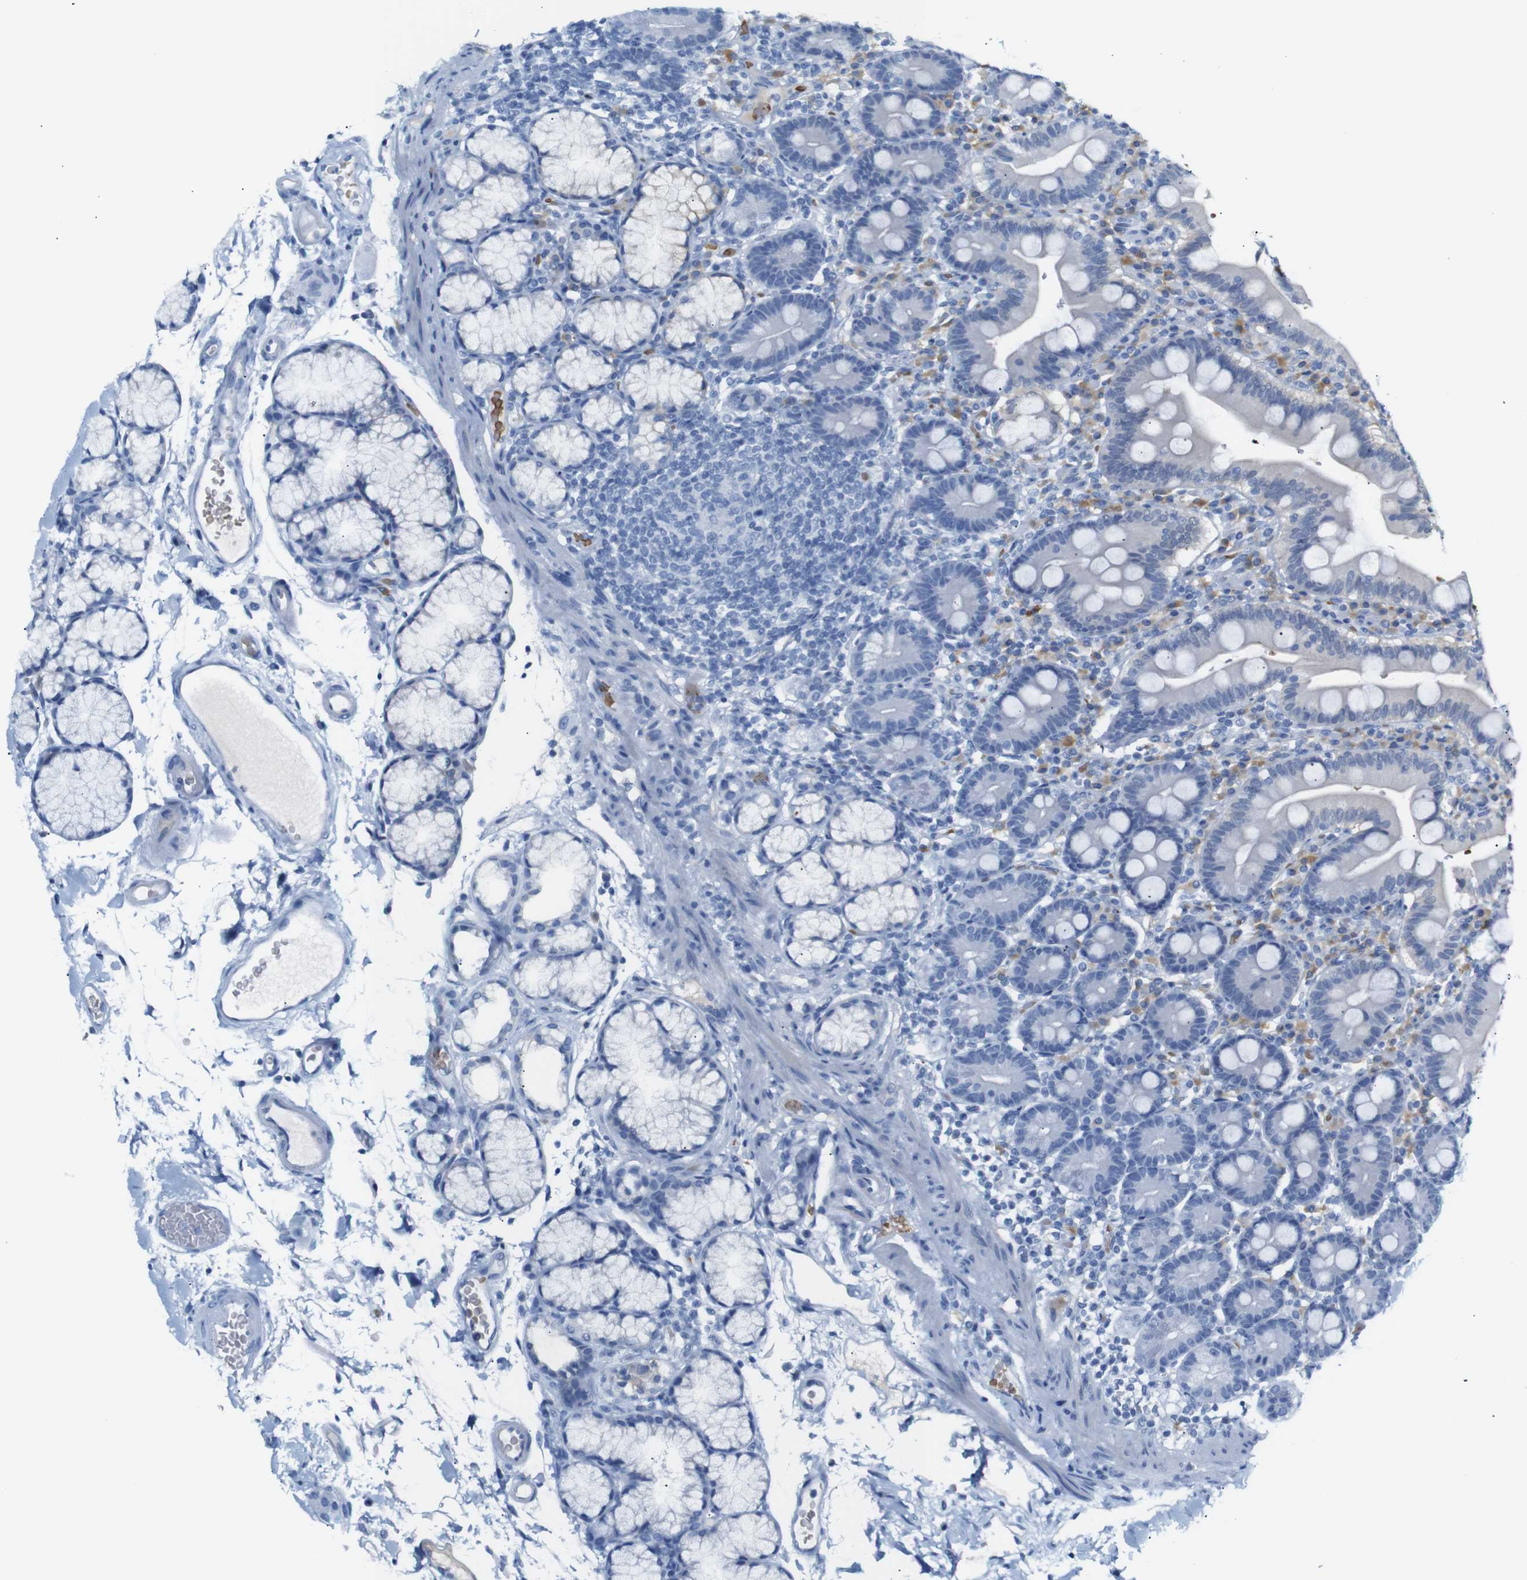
{"staining": {"intensity": "negative", "quantity": "none", "location": "none"}, "tissue": "duodenum", "cell_type": "Glandular cells", "image_type": "normal", "snomed": [{"axis": "morphology", "description": "Normal tissue, NOS"}, {"axis": "topography", "description": "Small intestine, NOS"}], "caption": "An image of human duodenum is negative for staining in glandular cells. The staining is performed using DAB brown chromogen with nuclei counter-stained in using hematoxylin.", "gene": "ERVMER34", "patient": {"sex": "female", "age": 71}}